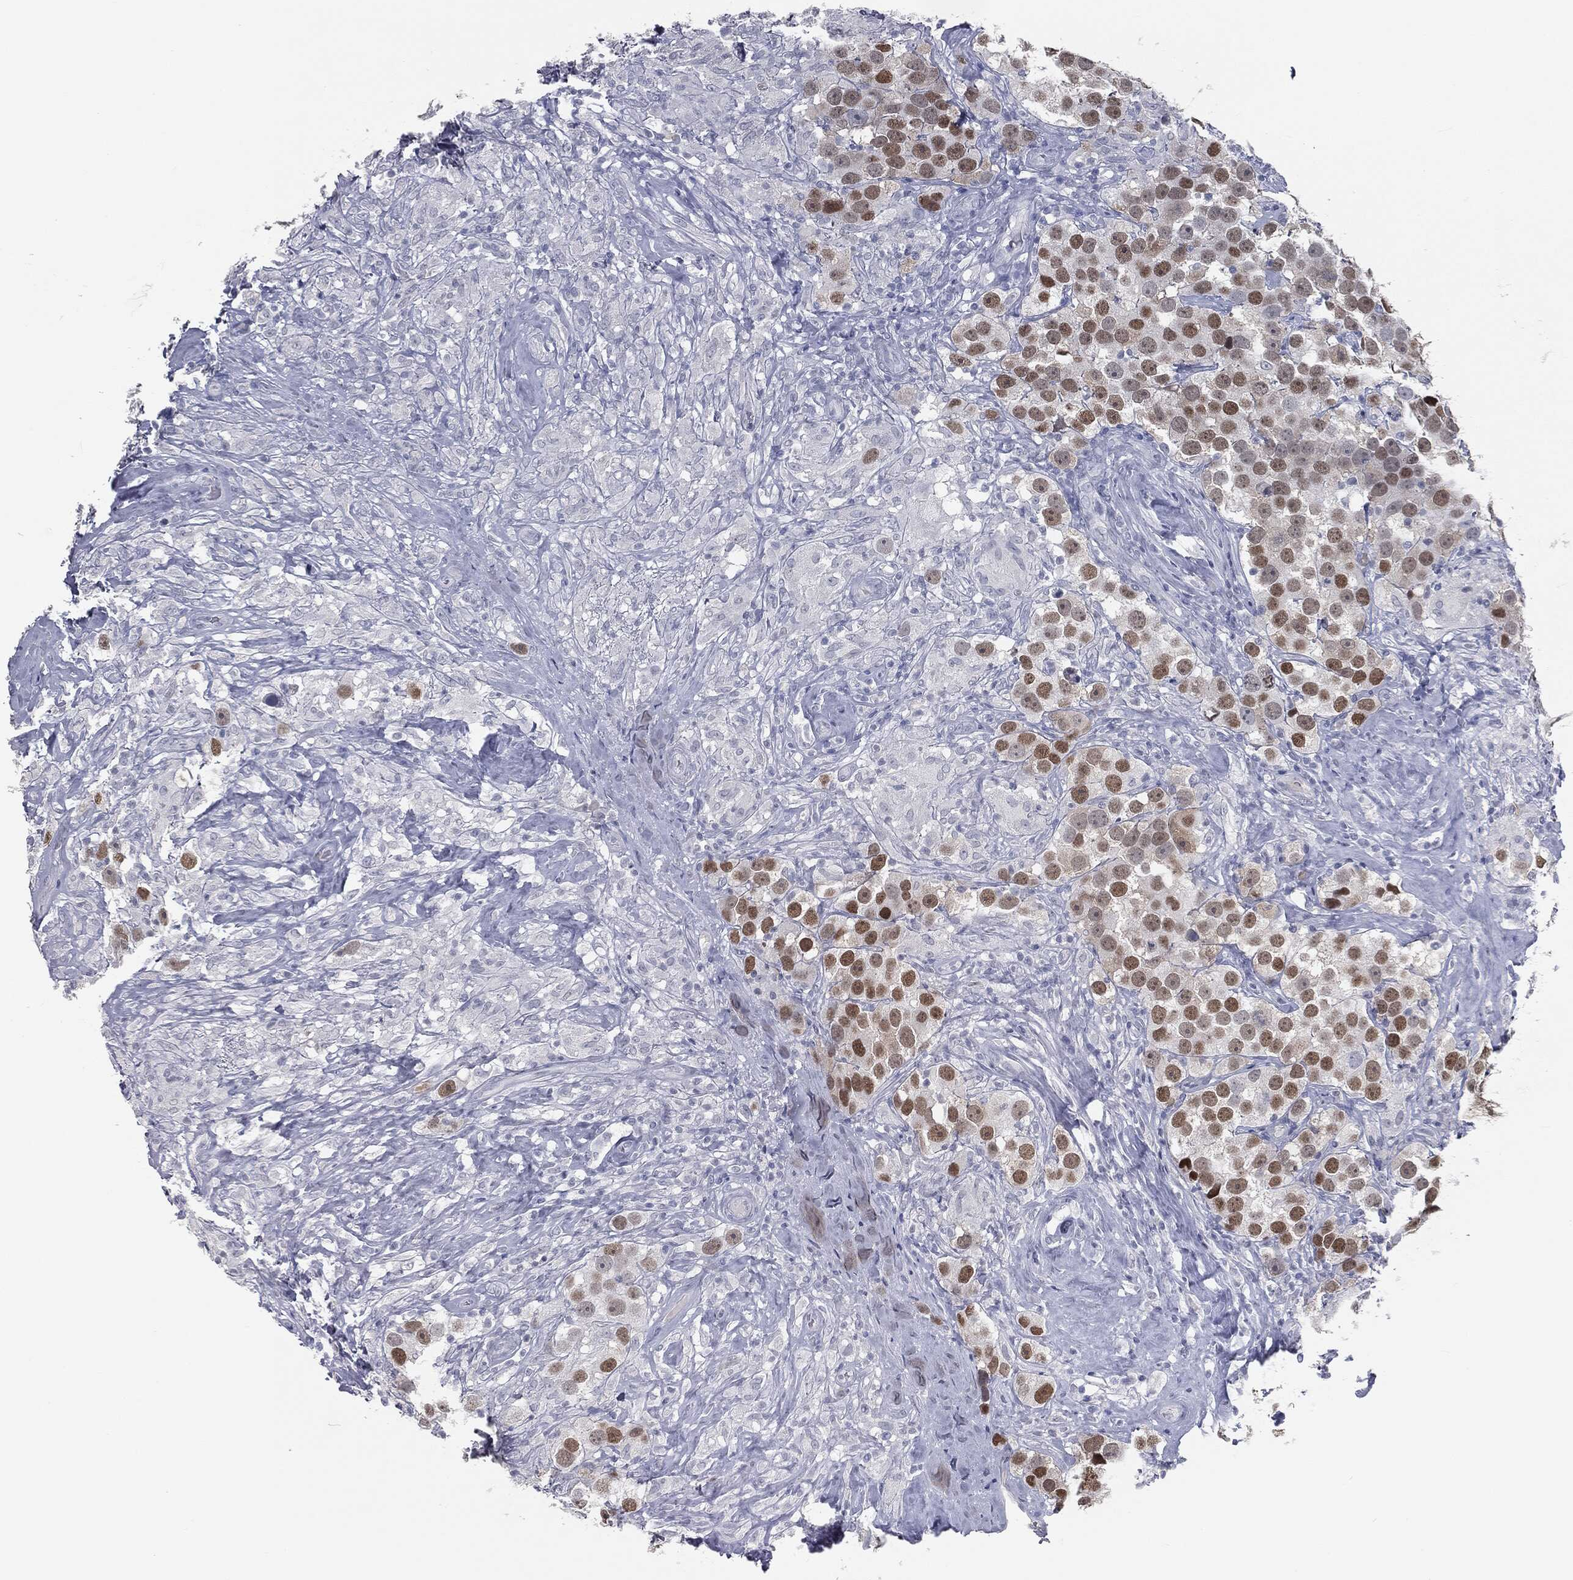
{"staining": {"intensity": "moderate", "quantity": ">75%", "location": "nuclear"}, "tissue": "testis cancer", "cell_type": "Tumor cells", "image_type": "cancer", "snomed": [{"axis": "morphology", "description": "Seminoma, NOS"}, {"axis": "topography", "description": "Testis"}], "caption": "This is an image of immunohistochemistry staining of testis cancer, which shows moderate positivity in the nuclear of tumor cells.", "gene": "PRAME", "patient": {"sex": "male", "age": 49}}